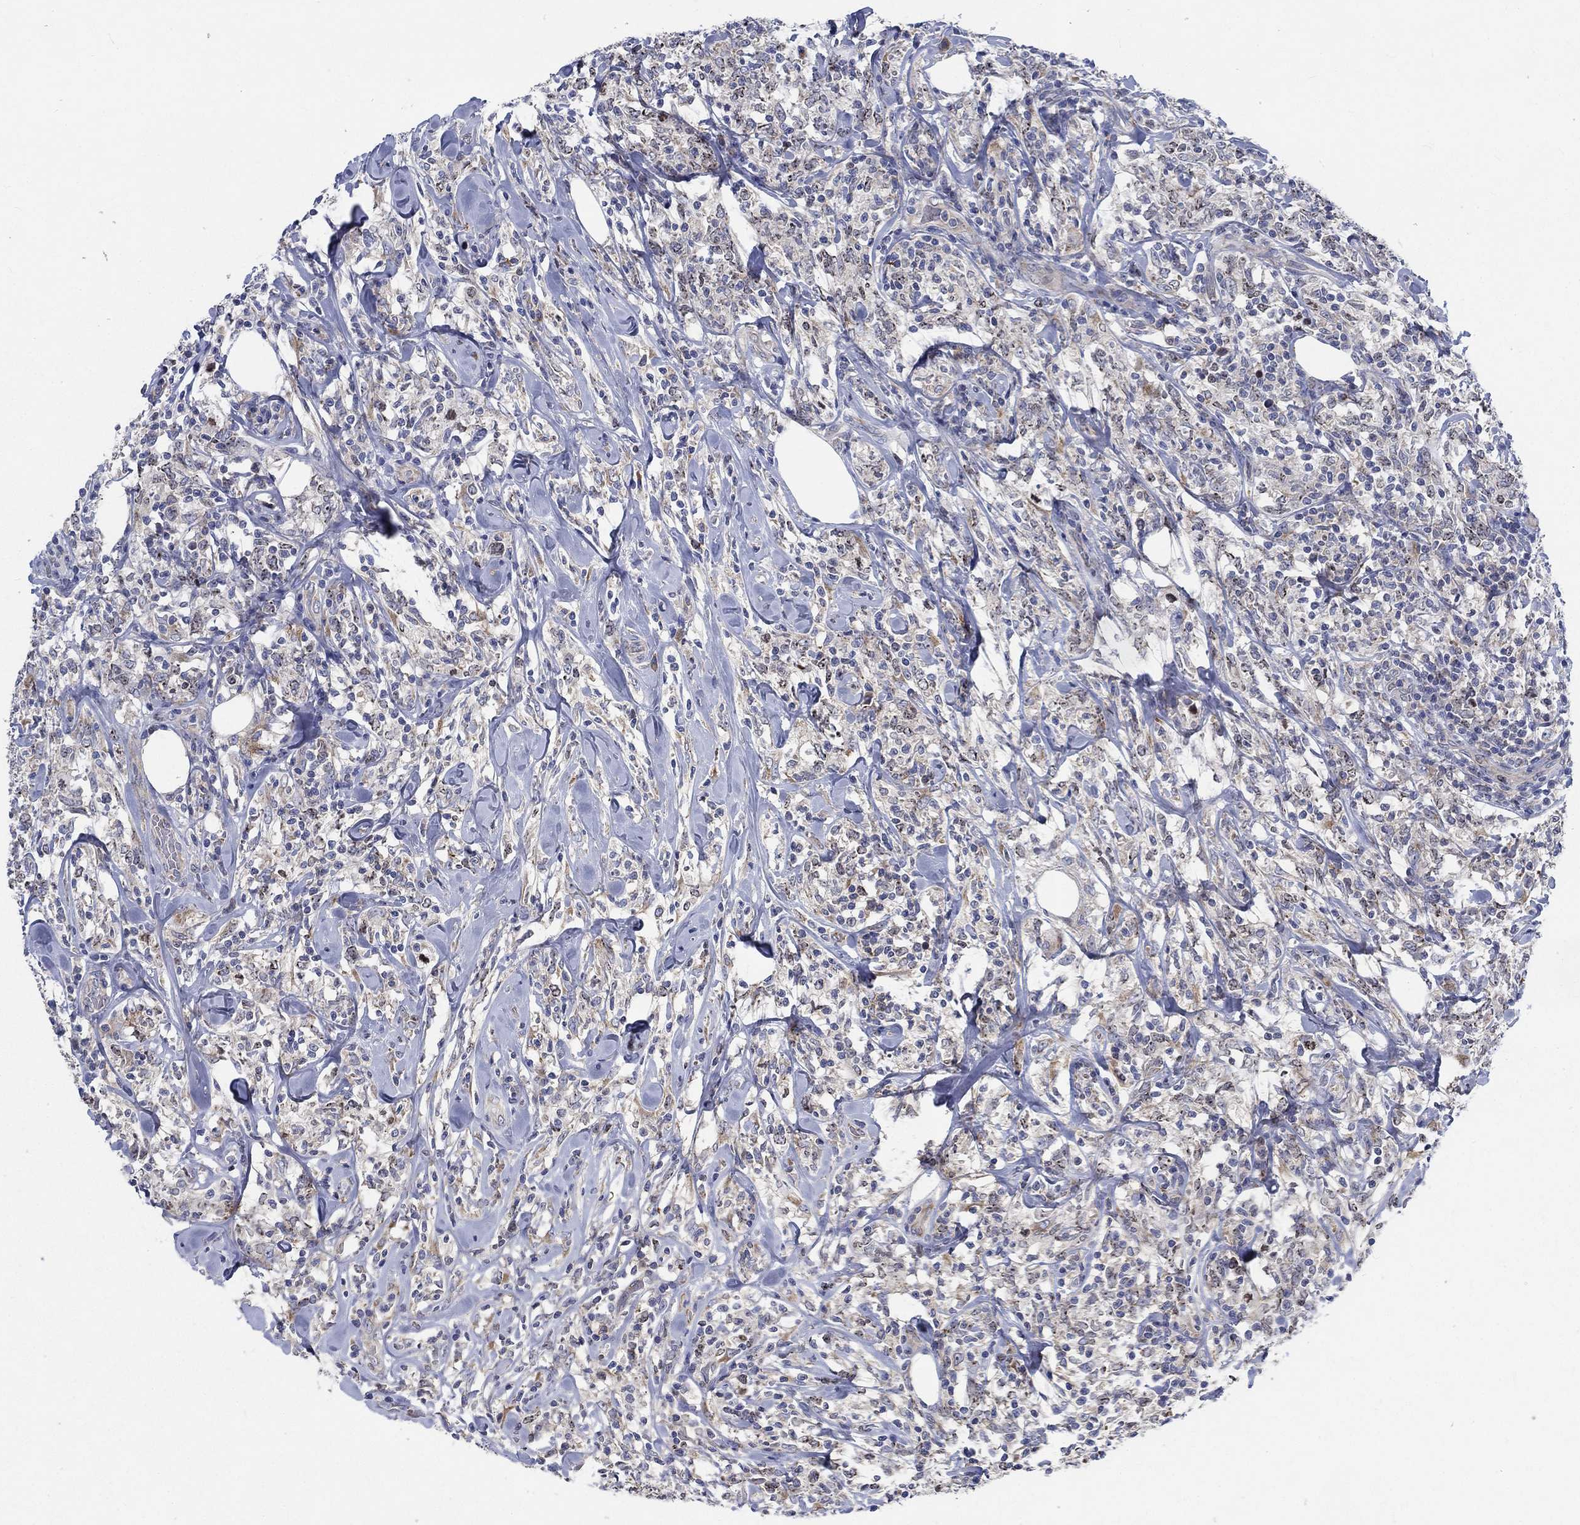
{"staining": {"intensity": "negative", "quantity": "none", "location": "none"}, "tissue": "lymphoma", "cell_type": "Tumor cells", "image_type": "cancer", "snomed": [{"axis": "morphology", "description": "Malignant lymphoma, non-Hodgkin's type, High grade"}, {"axis": "topography", "description": "Lymph node"}], "caption": "DAB immunohistochemical staining of human lymphoma displays no significant expression in tumor cells.", "gene": "MMP24", "patient": {"sex": "female", "age": 84}}